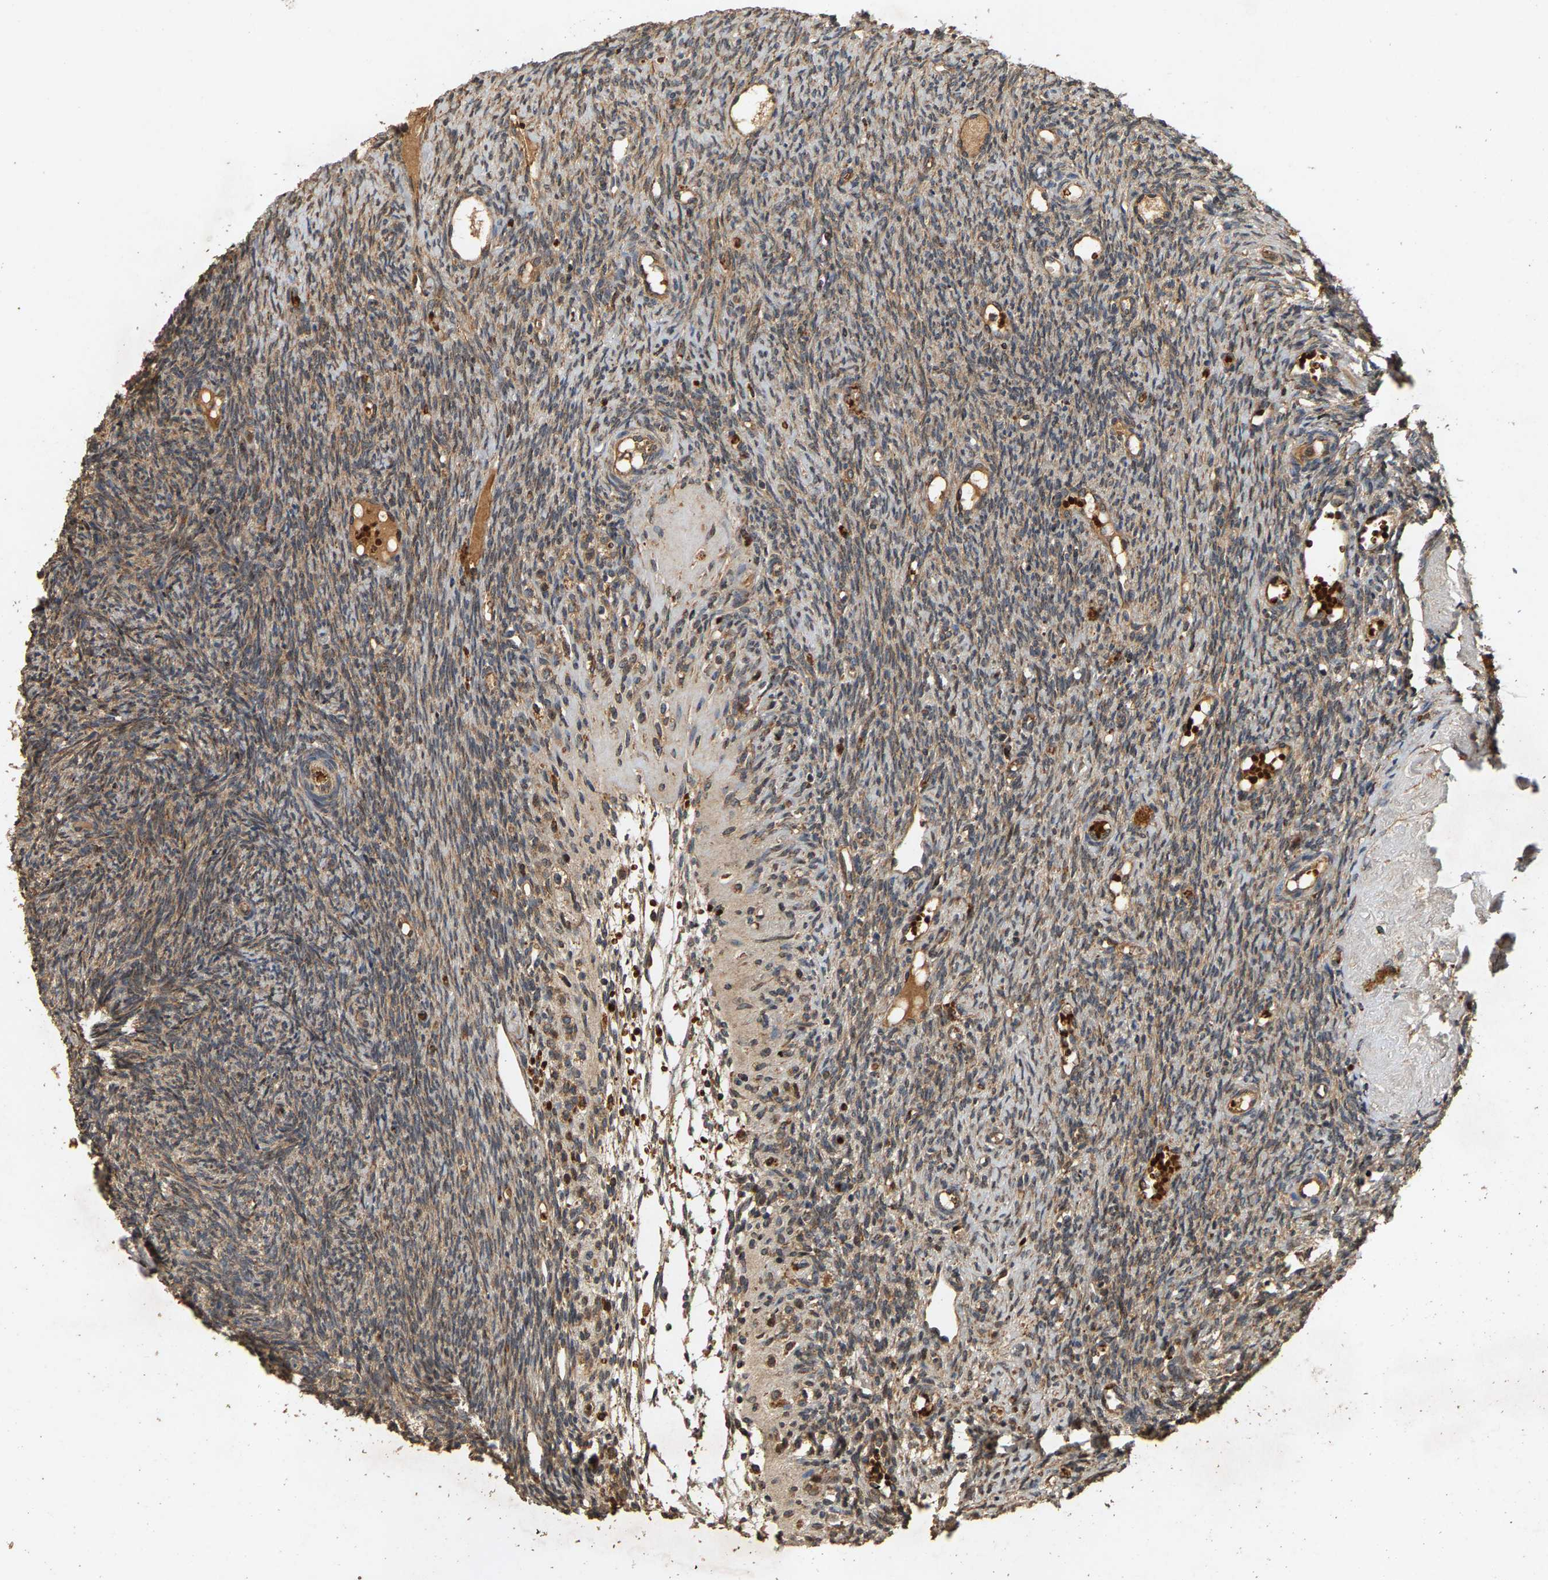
{"staining": {"intensity": "weak", "quantity": ">75%", "location": "cytoplasmic/membranous"}, "tissue": "ovary", "cell_type": "Ovarian stroma cells", "image_type": "normal", "snomed": [{"axis": "morphology", "description": "Normal tissue, NOS"}, {"axis": "topography", "description": "Ovary"}], "caption": "This image exhibits IHC staining of normal human ovary, with low weak cytoplasmic/membranous positivity in about >75% of ovarian stroma cells.", "gene": "CIDEC", "patient": {"sex": "female", "age": 41}}